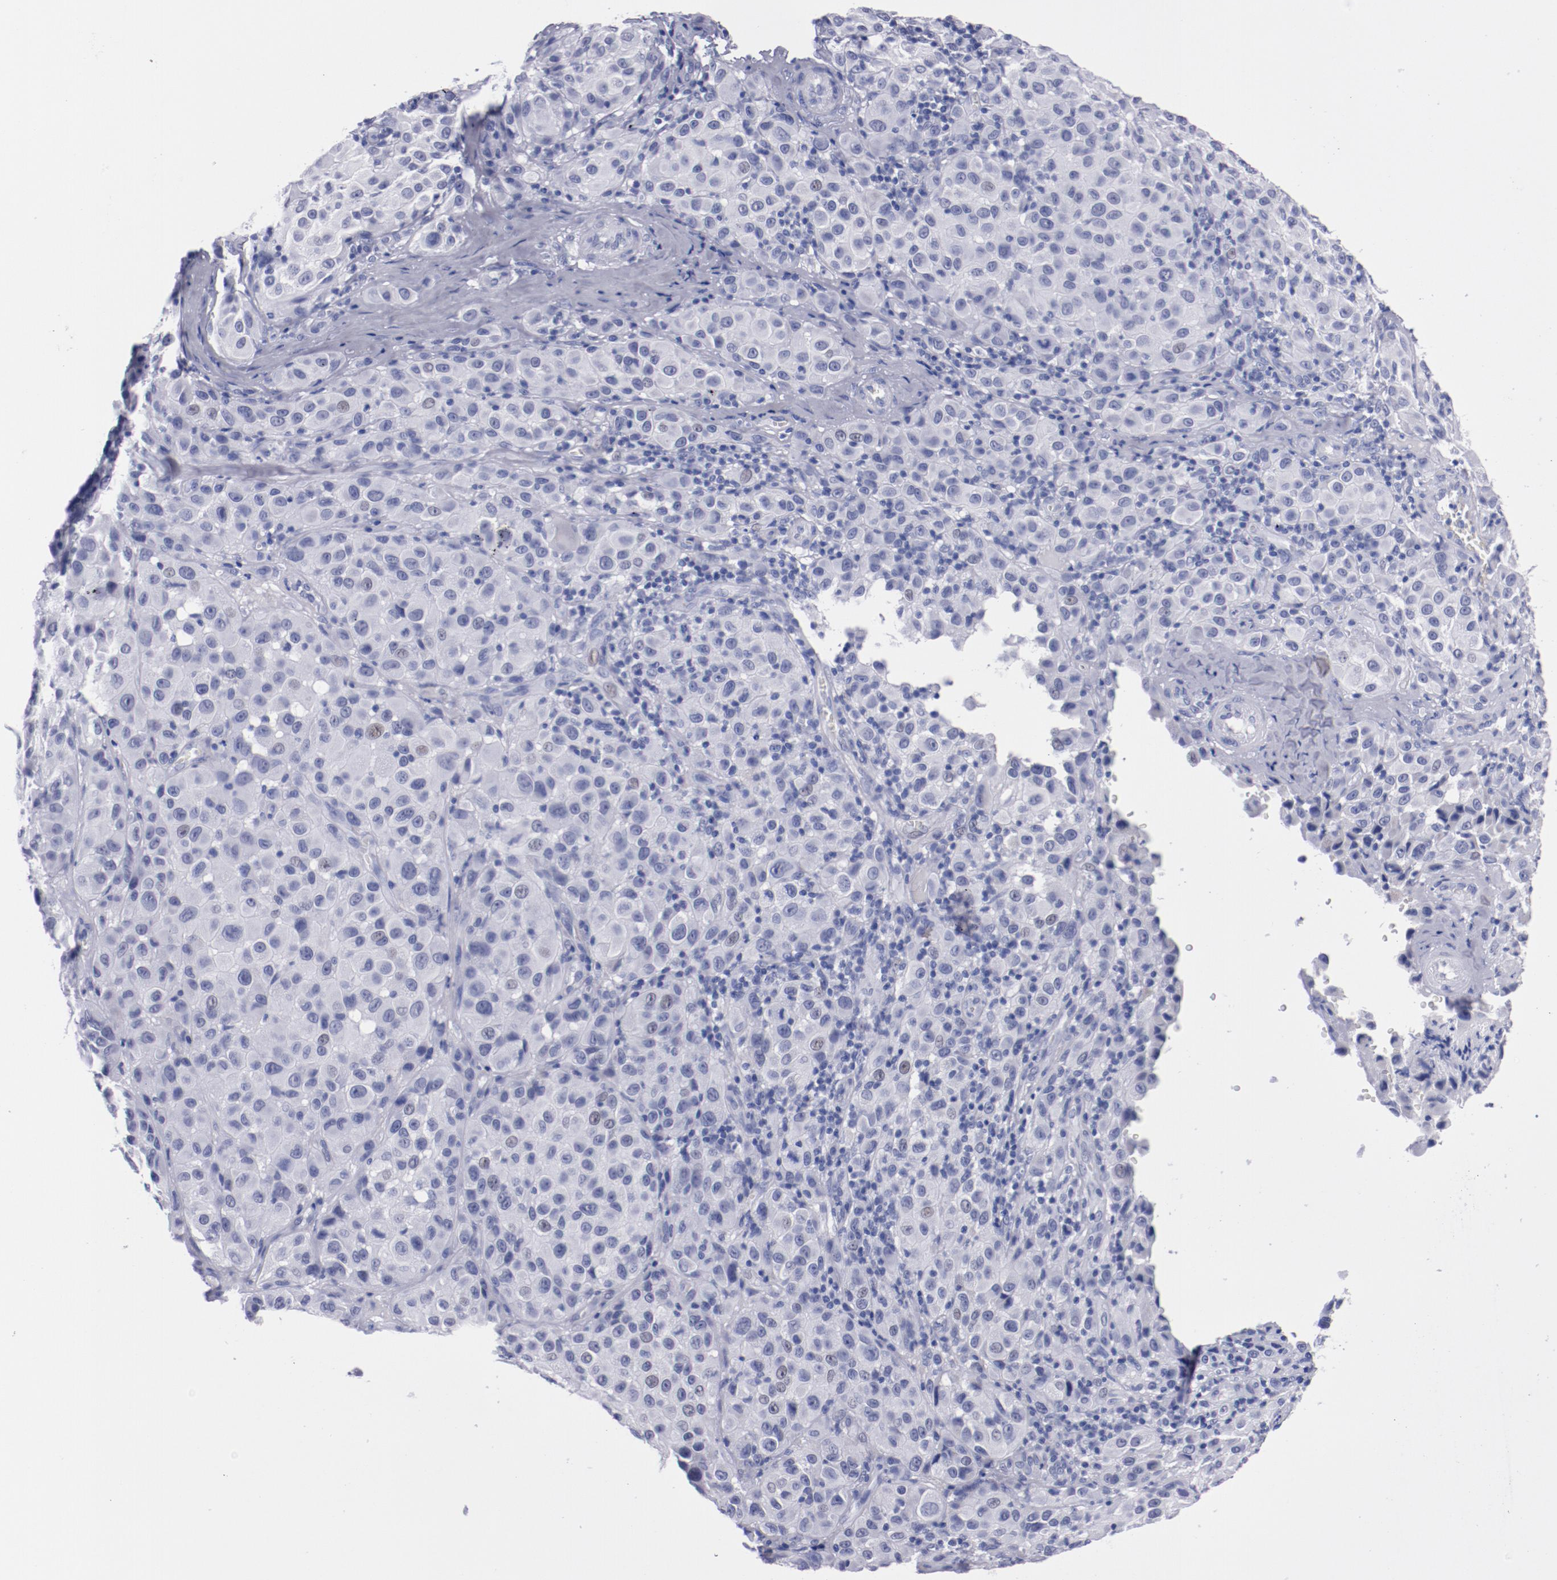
{"staining": {"intensity": "negative", "quantity": "none", "location": "none"}, "tissue": "melanoma", "cell_type": "Tumor cells", "image_type": "cancer", "snomed": [{"axis": "morphology", "description": "Malignant melanoma, NOS"}, {"axis": "topography", "description": "Skin"}], "caption": "Malignant melanoma was stained to show a protein in brown. There is no significant expression in tumor cells.", "gene": "HNF1B", "patient": {"sex": "female", "age": 21}}